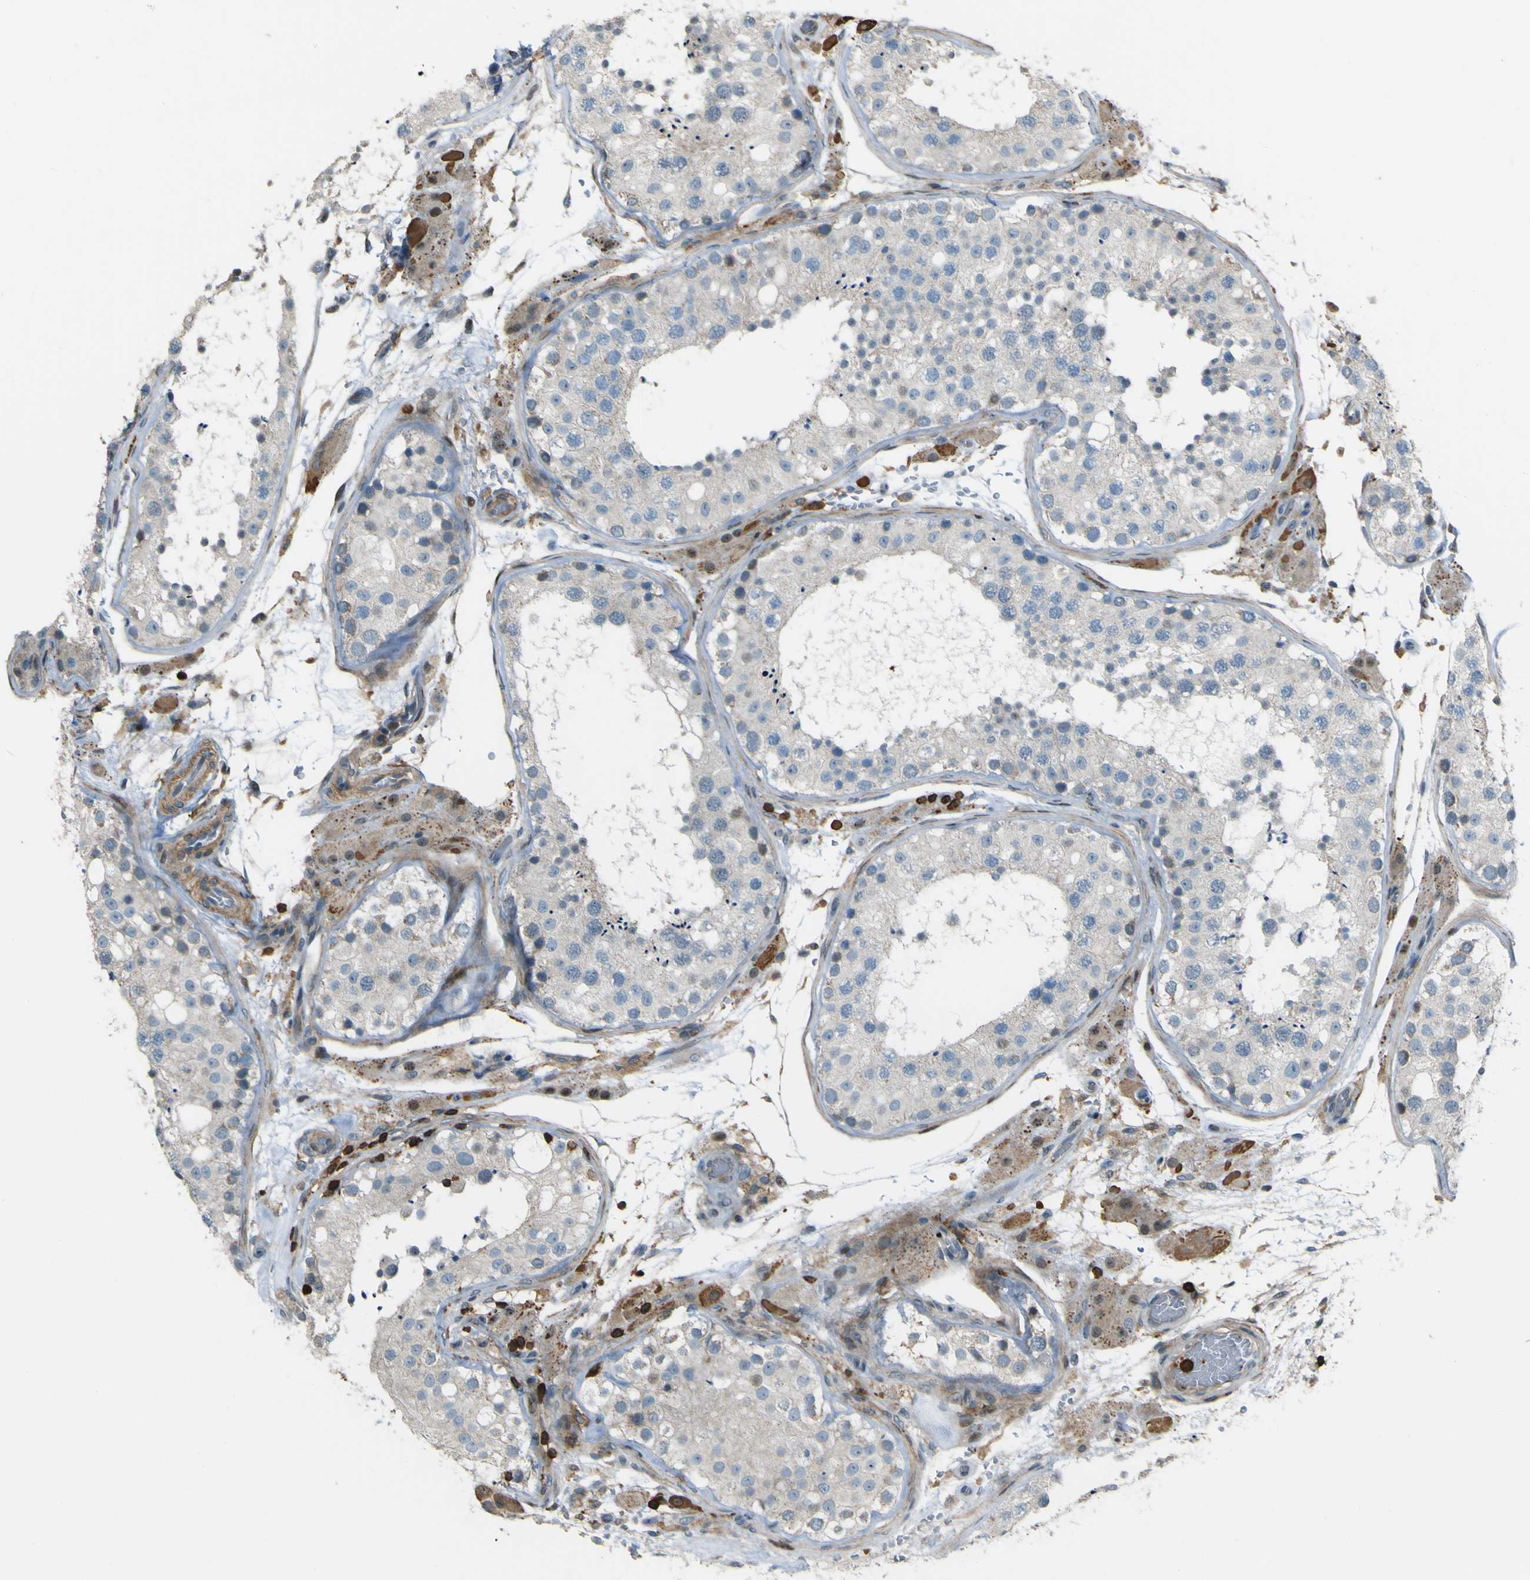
{"staining": {"intensity": "weak", "quantity": "<25%", "location": "cytoplasmic/membranous"}, "tissue": "testis", "cell_type": "Cells in seminiferous ducts", "image_type": "normal", "snomed": [{"axis": "morphology", "description": "Normal tissue, NOS"}, {"axis": "topography", "description": "Testis"}], "caption": "Human testis stained for a protein using IHC reveals no expression in cells in seminiferous ducts.", "gene": "PCDHB5", "patient": {"sex": "male", "age": 26}}